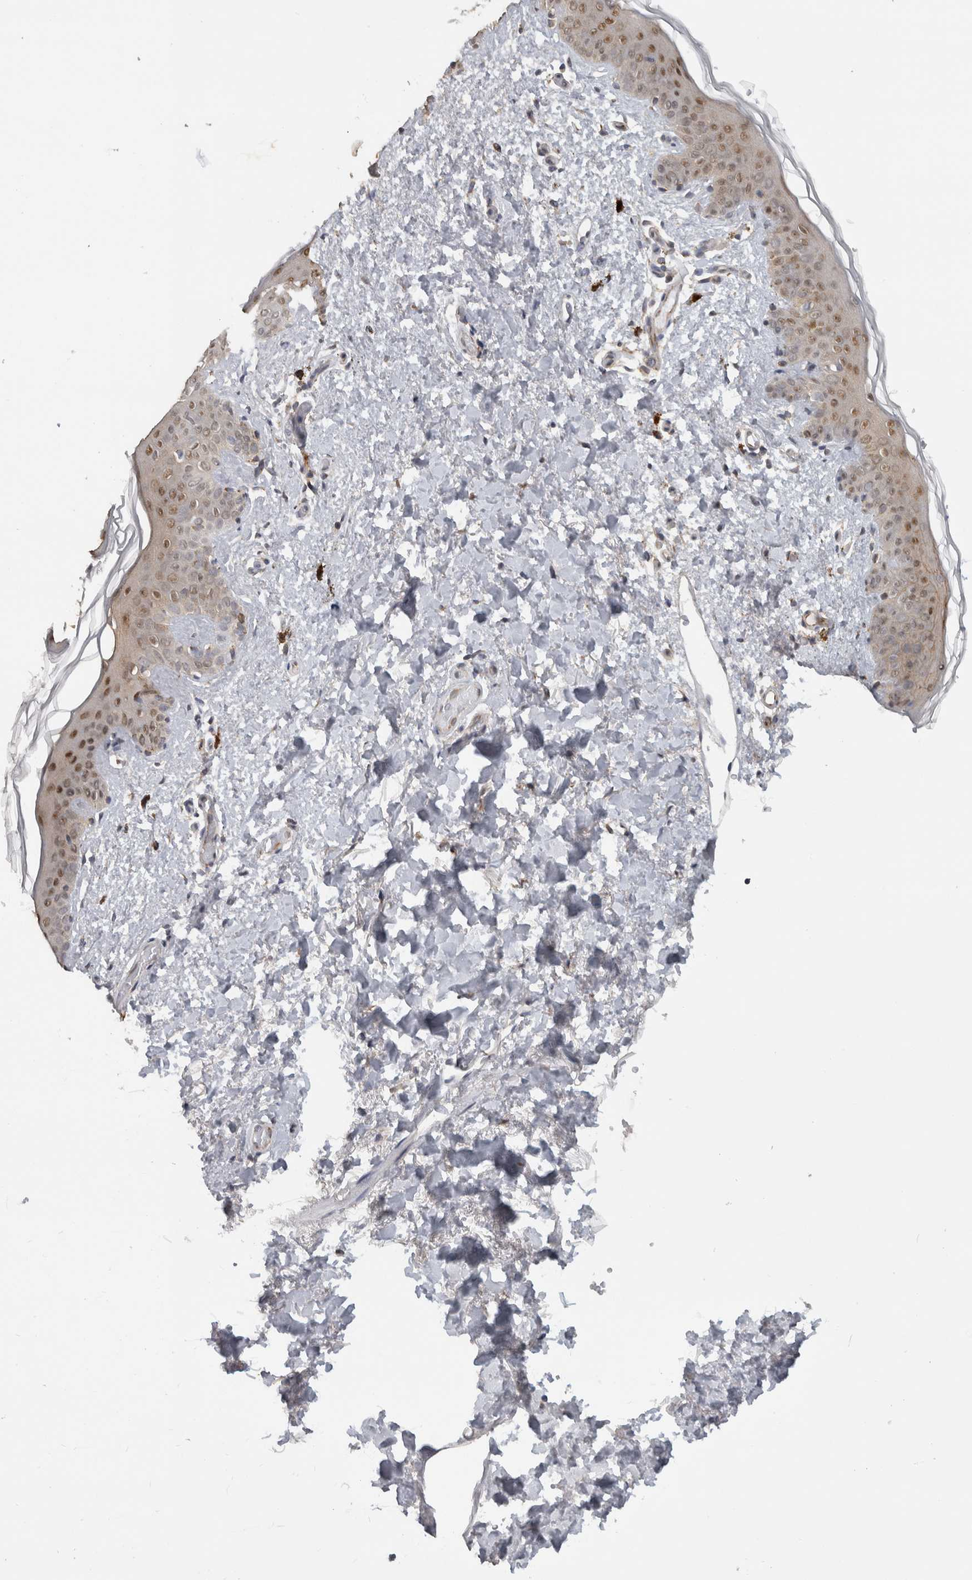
{"staining": {"intensity": "weak", "quantity": ">75%", "location": "cytoplasmic/membranous"}, "tissue": "skin", "cell_type": "Fibroblasts", "image_type": "normal", "snomed": [{"axis": "morphology", "description": "Normal tissue, NOS"}, {"axis": "topography", "description": "Skin"}], "caption": "This is a micrograph of immunohistochemistry (IHC) staining of normal skin, which shows weak staining in the cytoplasmic/membranous of fibroblasts.", "gene": "DYRK2", "patient": {"sex": "female", "age": 46}}